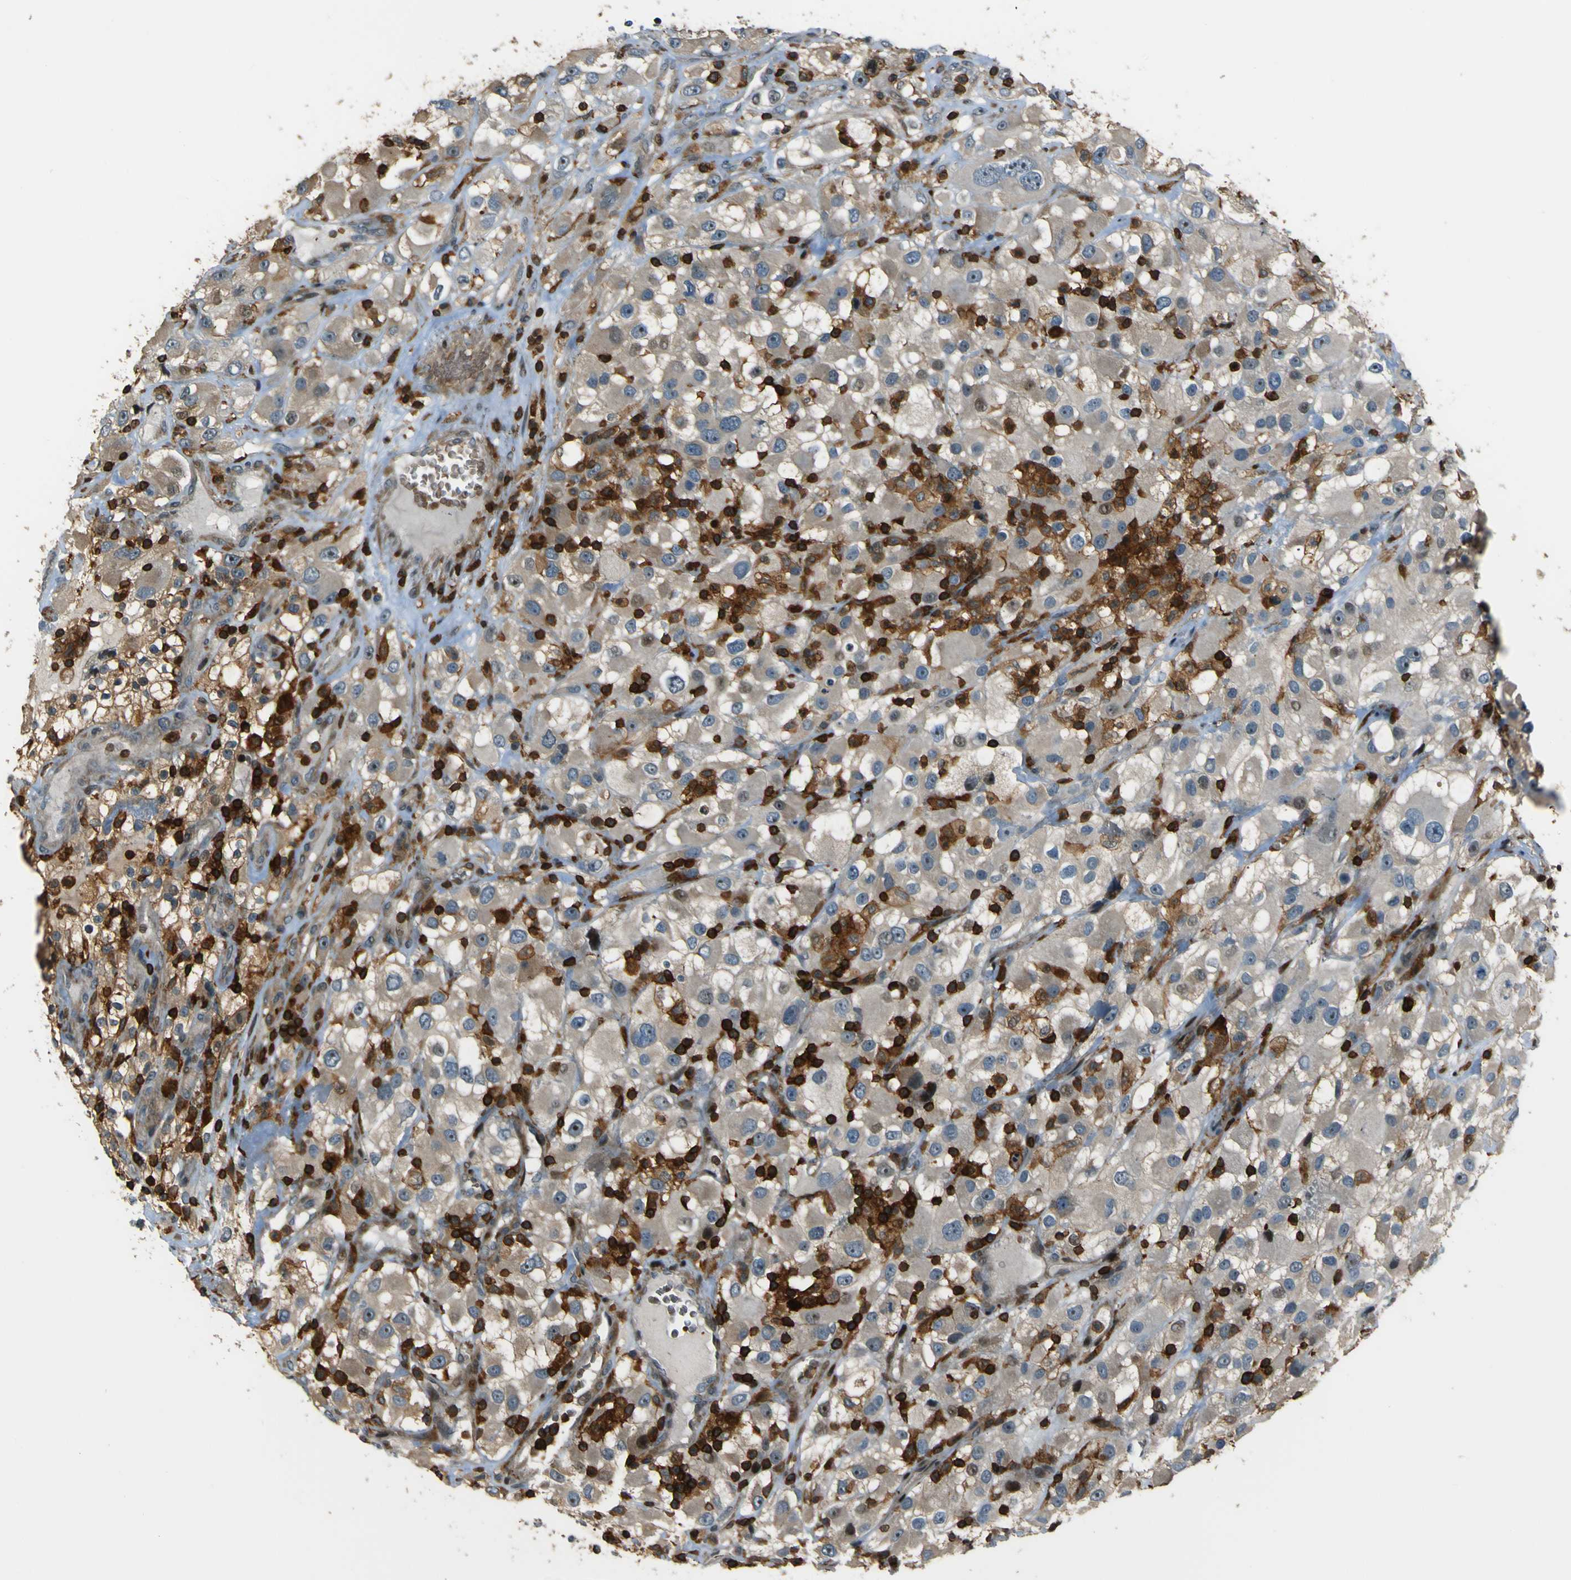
{"staining": {"intensity": "weak", "quantity": "25%-75%", "location": "cytoplasmic/membranous"}, "tissue": "renal cancer", "cell_type": "Tumor cells", "image_type": "cancer", "snomed": [{"axis": "morphology", "description": "Adenocarcinoma, NOS"}, {"axis": "topography", "description": "Kidney"}], "caption": "A brown stain labels weak cytoplasmic/membranous positivity of a protein in human renal cancer tumor cells.", "gene": "PCDHB5", "patient": {"sex": "female", "age": 52}}